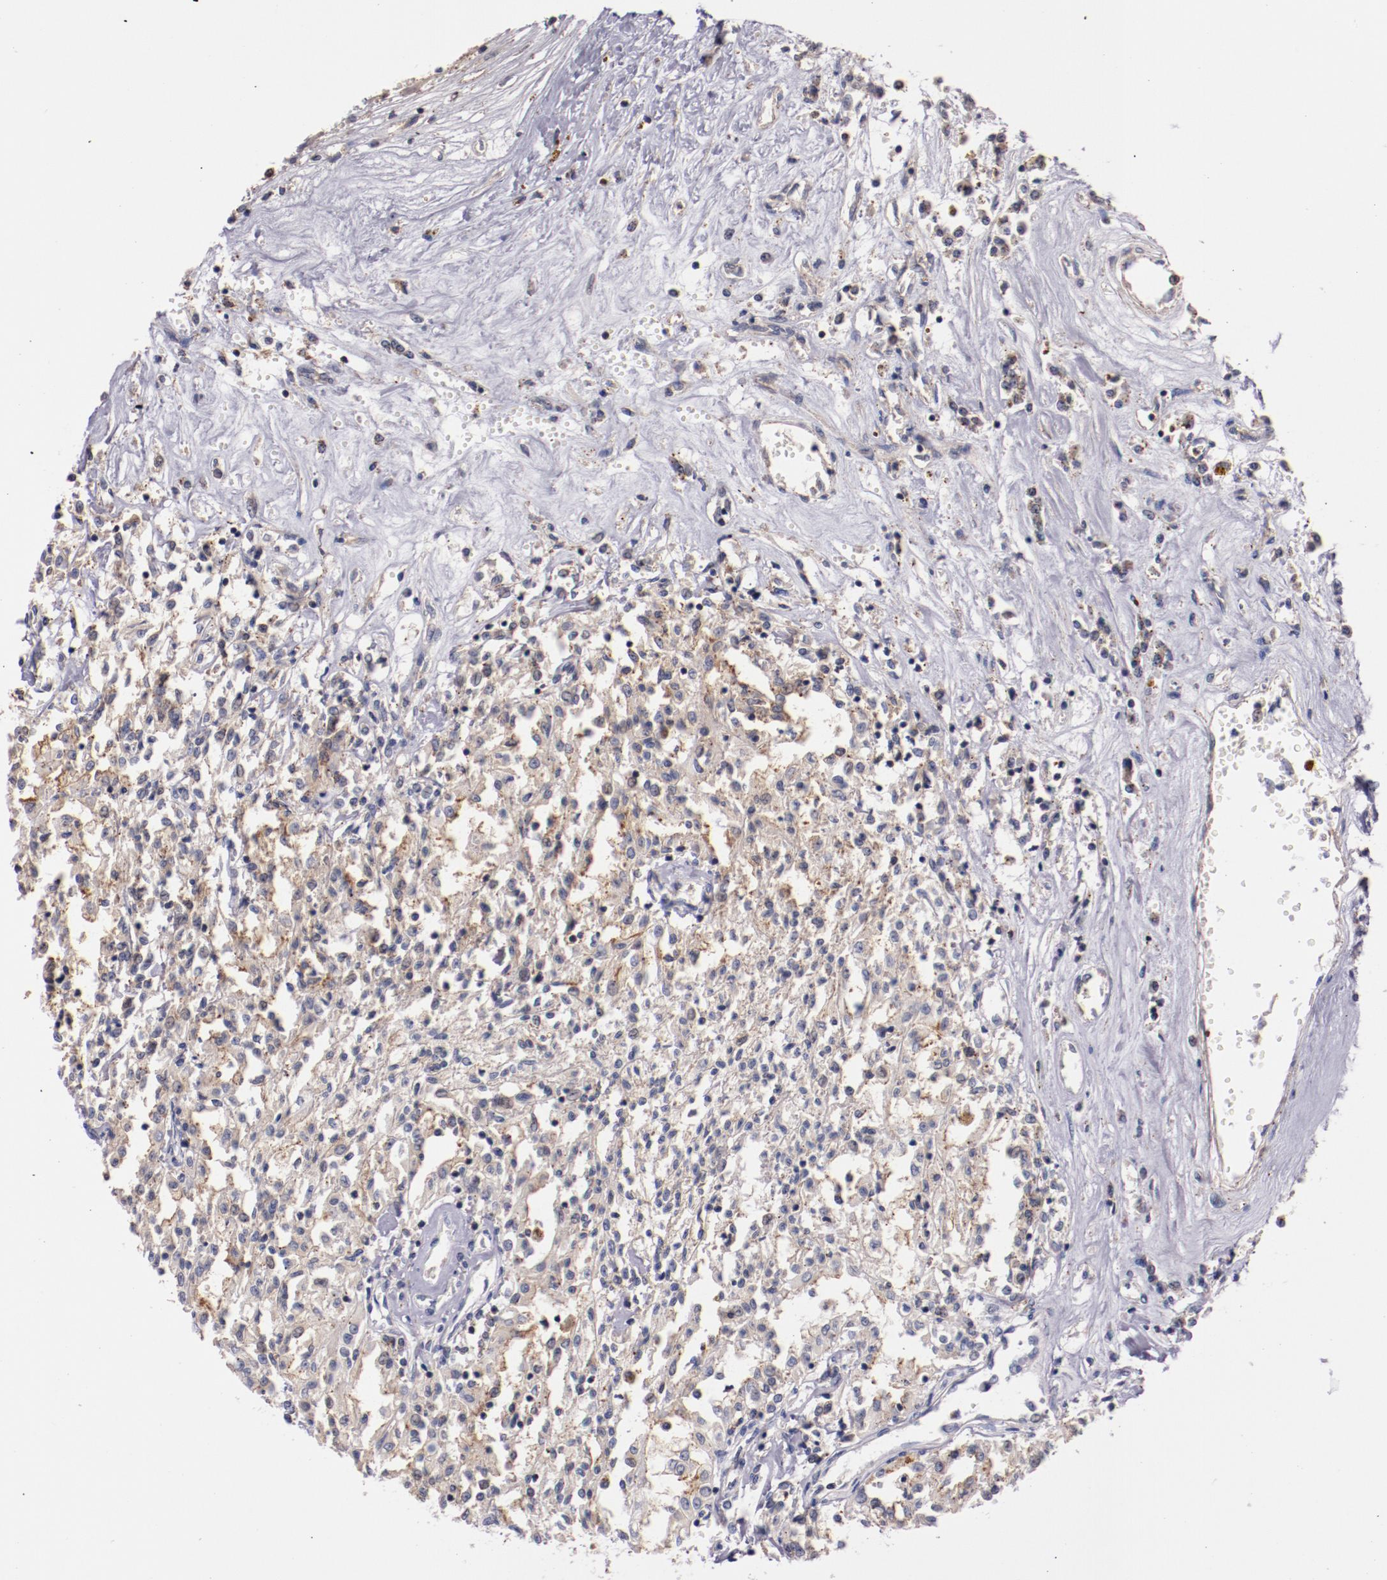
{"staining": {"intensity": "weak", "quantity": ">75%", "location": "cytoplasmic/membranous"}, "tissue": "renal cancer", "cell_type": "Tumor cells", "image_type": "cancer", "snomed": [{"axis": "morphology", "description": "Adenocarcinoma, NOS"}, {"axis": "topography", "description": "Kidney"}], "caption": "Immunohistochemistry (IHC) photomicrograph of neoplastic tissue: human renal cancer stained using immunohistochemistry (IHC) exhibits low levels of weak protein expression localized specifically in the cytoplasmic/membranous of tumor cells, appearing as a cytoplasmic/membranous brown color.", "gene": "SYP", "patient": {"sex": "male", "age": 78}}